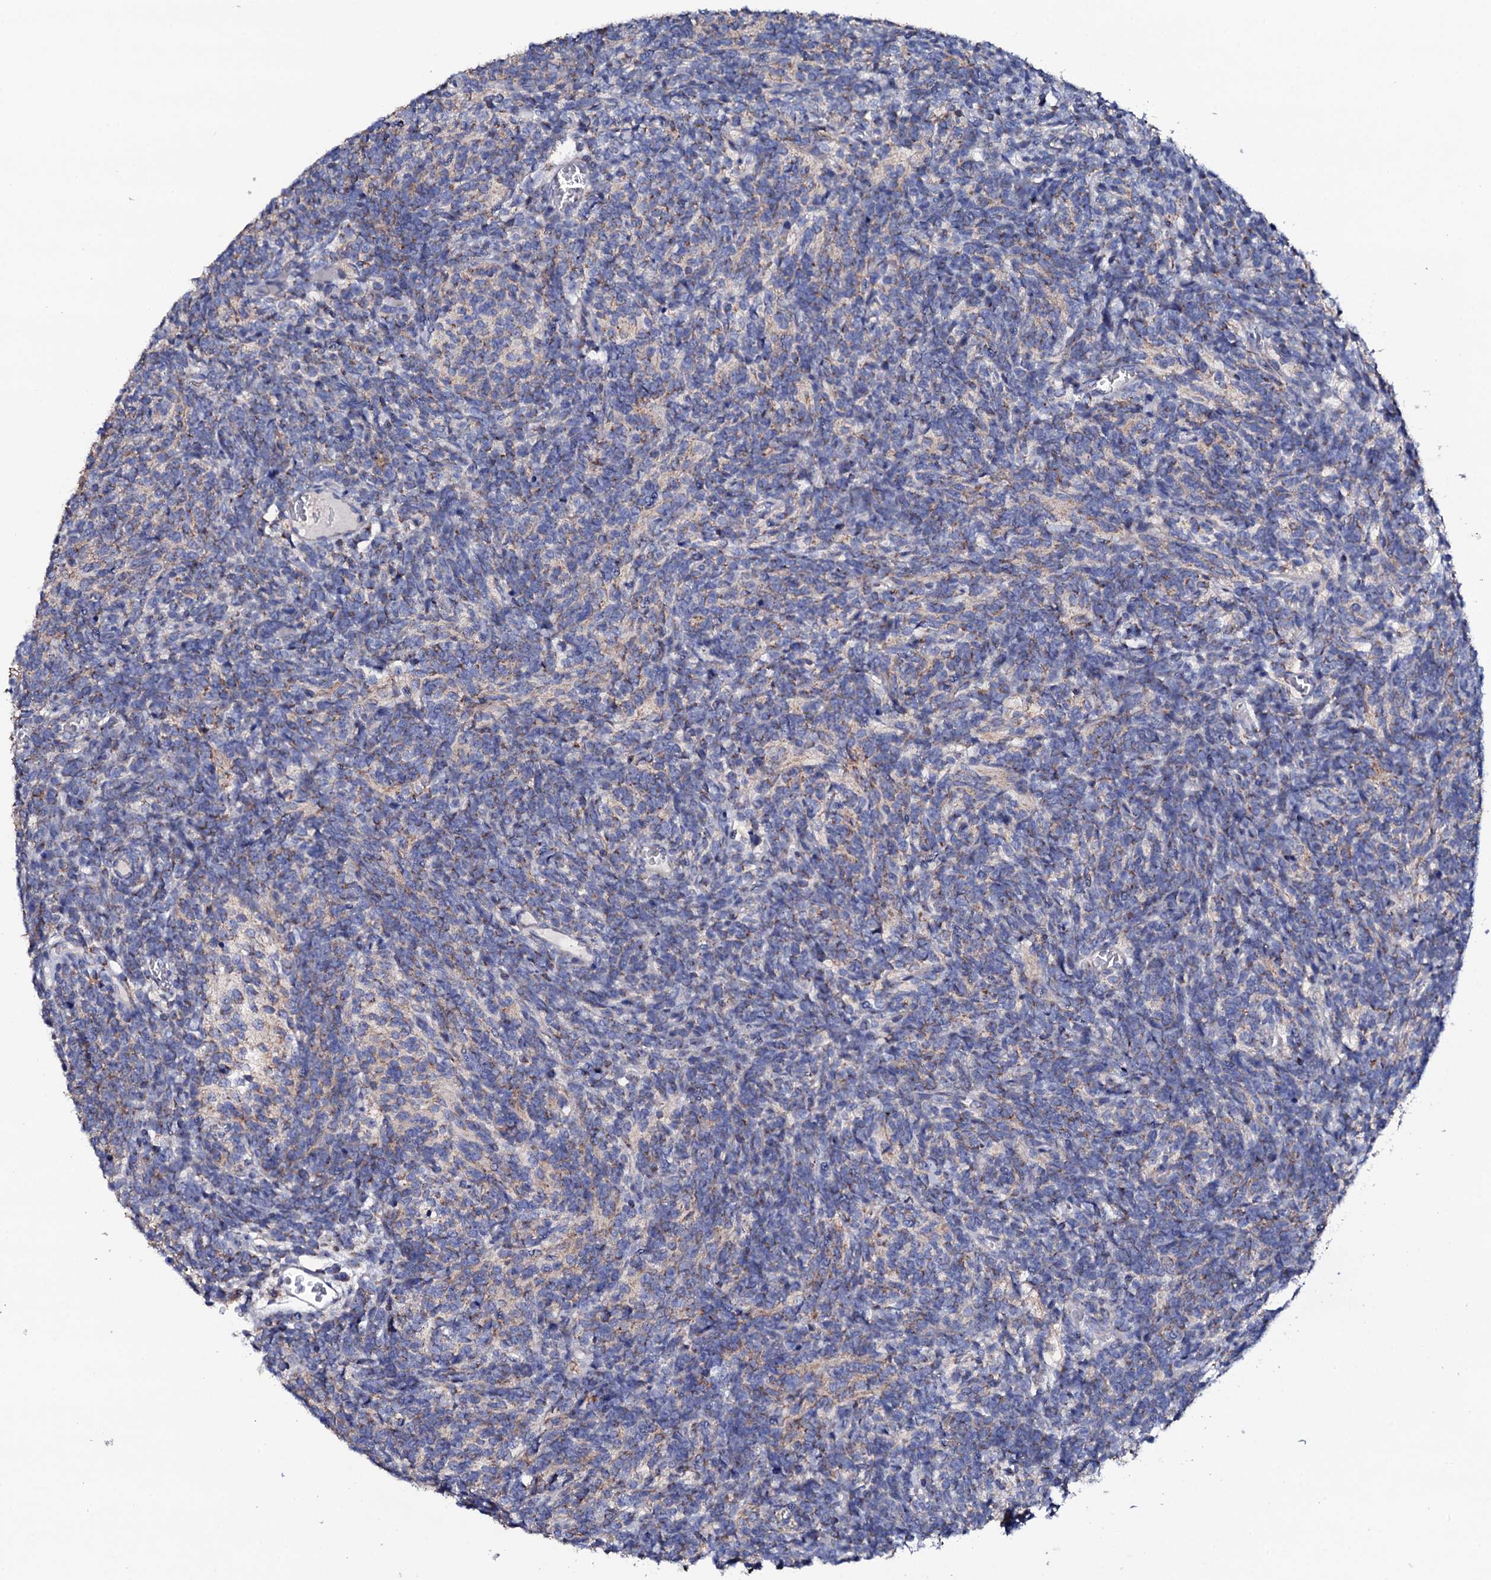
{"staining": {"intensity": "negative", "quantity": "none", "location": "none"}, "tissue": "glioma", "cell_type": "Tumor cells", "image_type": "cancer", "snomed": [{"axis": "morphology", "description": "Glioma, malignant, Low grade"}, {"axis": "topography", "description": "Brain"}], "caption": "Protein analysis of malignant glioma (low-grade) displays no significant positivity in tumor cells. (DAB immunohistochemistry (IHC) with hematoxylin counter stain).", "gene": "TCAF2", "patient": {"sex": "female", "age": 1}}